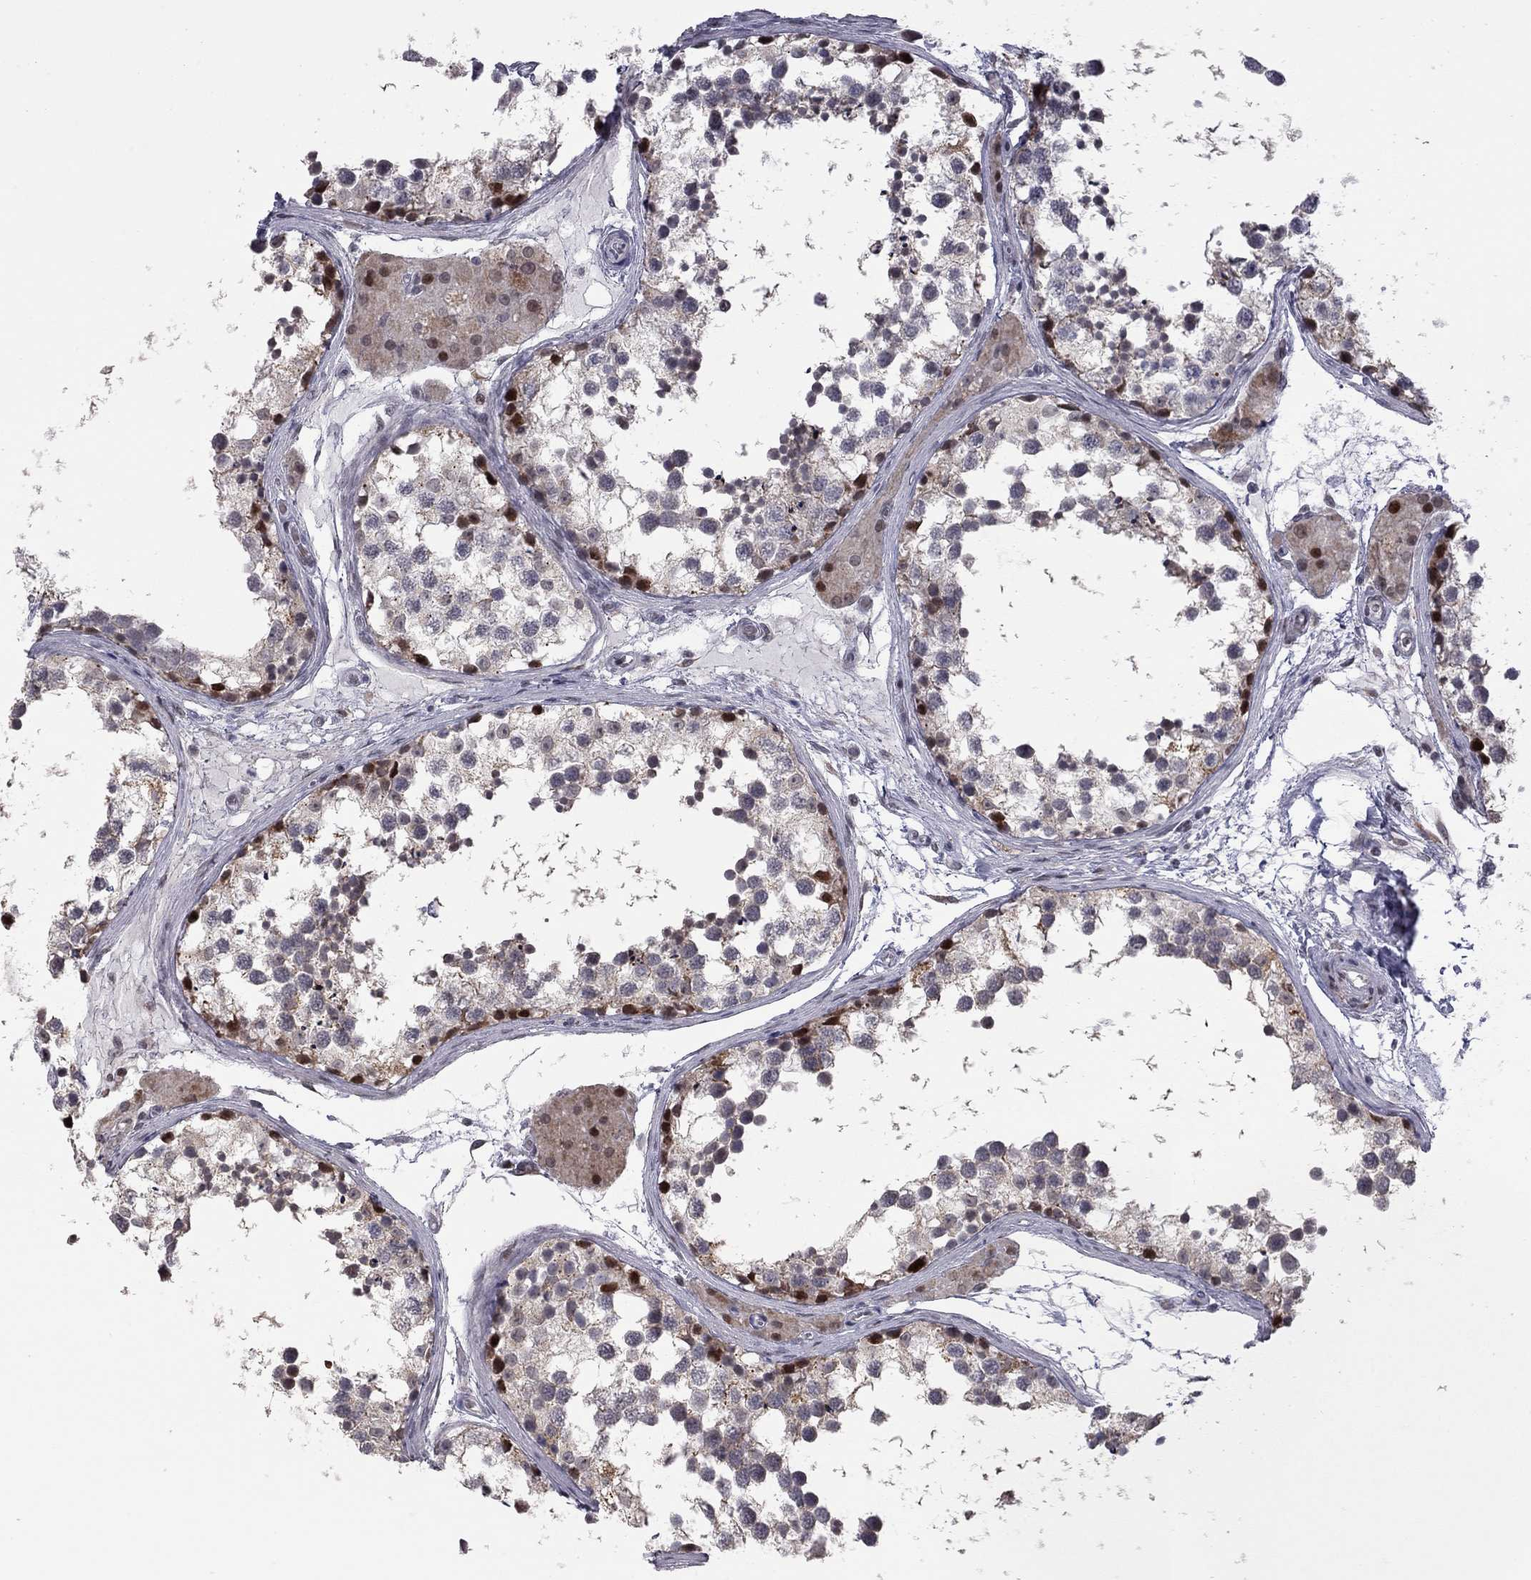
{"staining": {"intensity": "strong", "quantity": "<25%", "location": "nuclear"}, "tissue": "testis", "cell_type": "Cells in seminiferous ducts", "image_type": "normal", "snomed": [{"axis": "morphology", "description": "Normal tissue, NOS"}, {"axis": "morphology", "description": "Seminoma, NOS"}, {"axis": "topography", "description": "Testis"}], "caption": "A histopathology image of human testis stained for a protein shows strong nuclear brown staining in cells in seminiferous ducts.", "gene": "MC3R", "patient": {"sex": "male", "age": 65}}